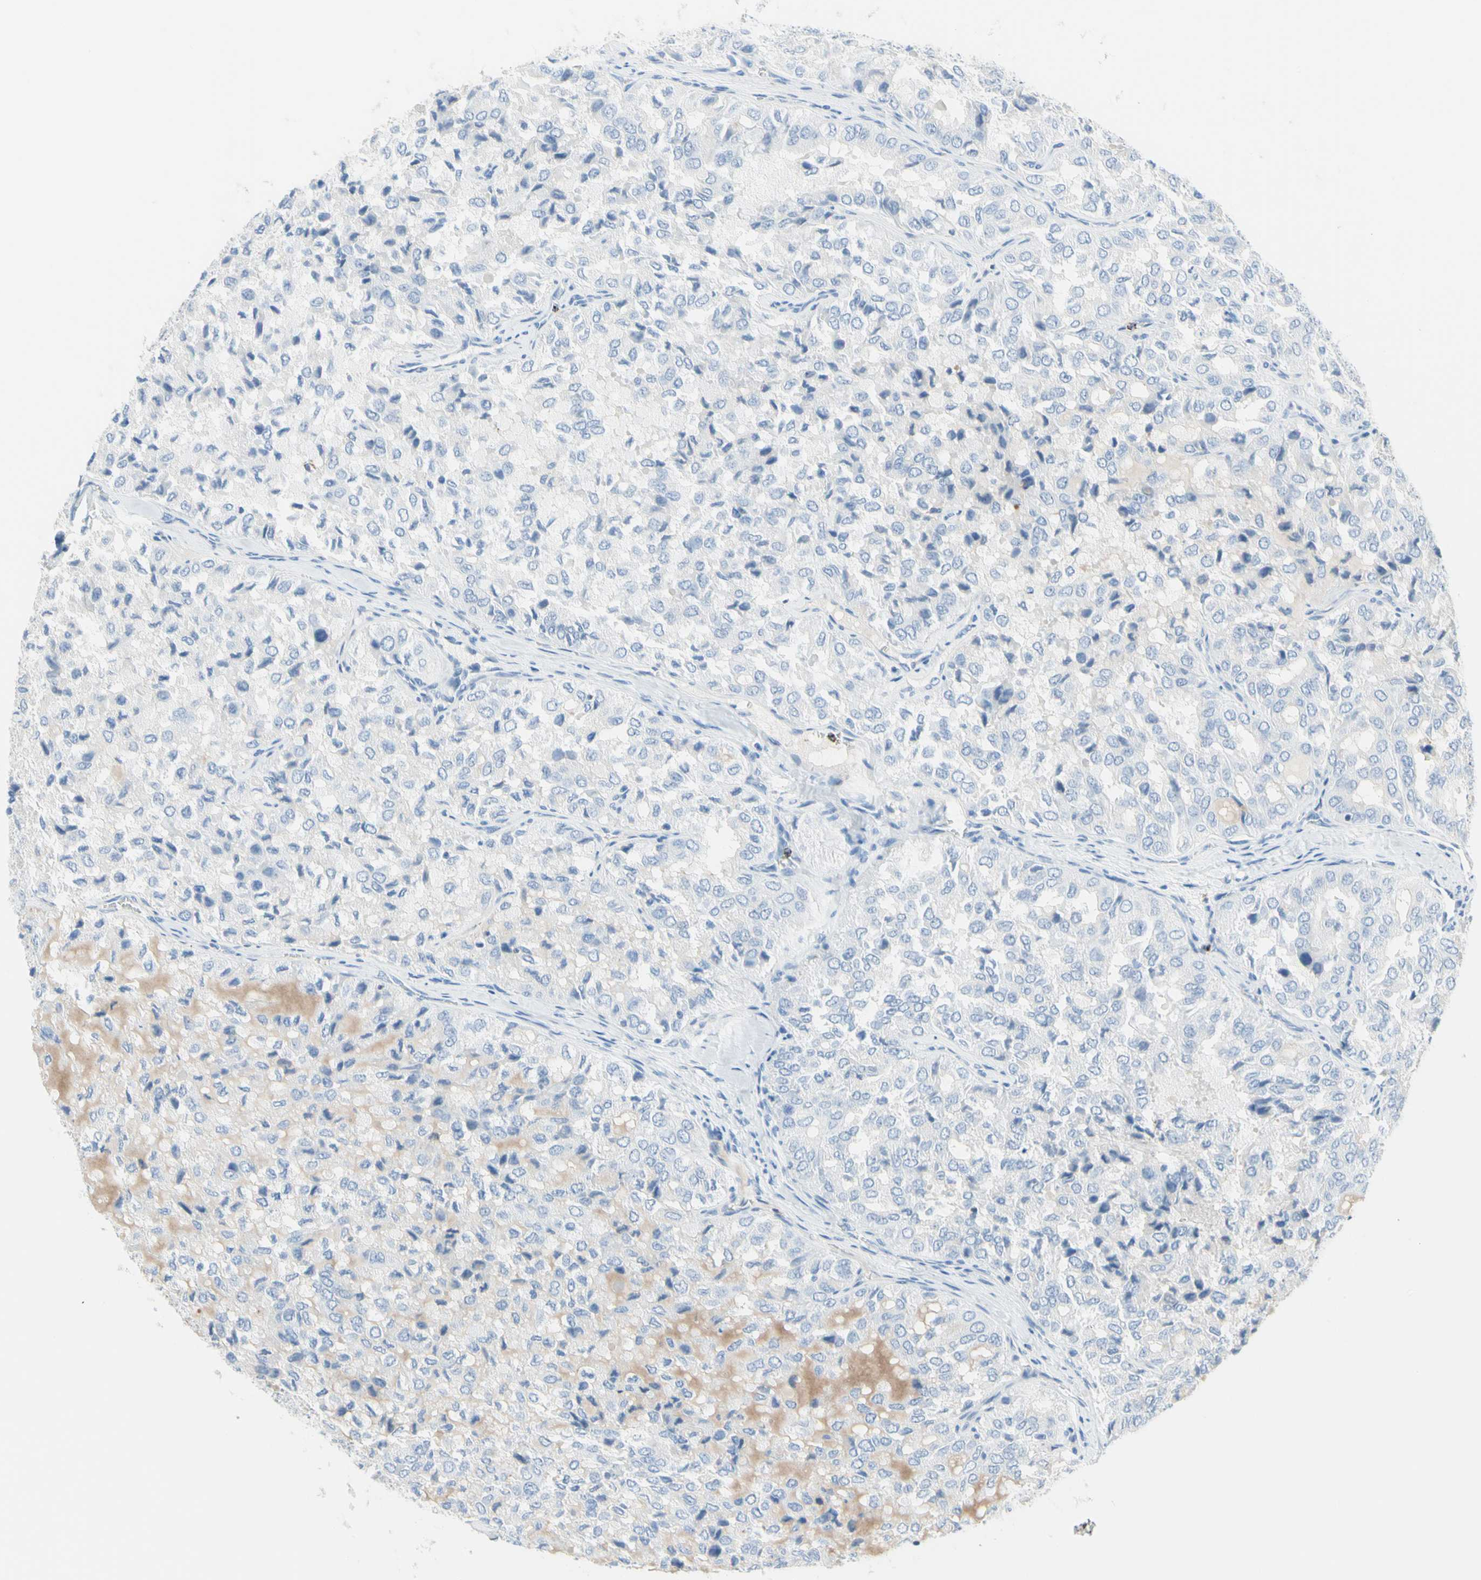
{"staining": {"intensity": "negative", "quantity": "none", "location": "none"}, "tissue": "thyroid cancer", "cell_type": "Tumor cells", "image_type": "cancer", "snomed": [{"axis": "morphology", "description": "Follicular adenoma carcinoma, NOS"}, {"axis": "topography", "description": "Thyroid gland"}], "caption": "Thyroid cancer was stained to show a protein in brown. There is no significant expression in tumor cells.", "gene": "CYSLTR1", "patient": {"sex": "male", "age": 75}}